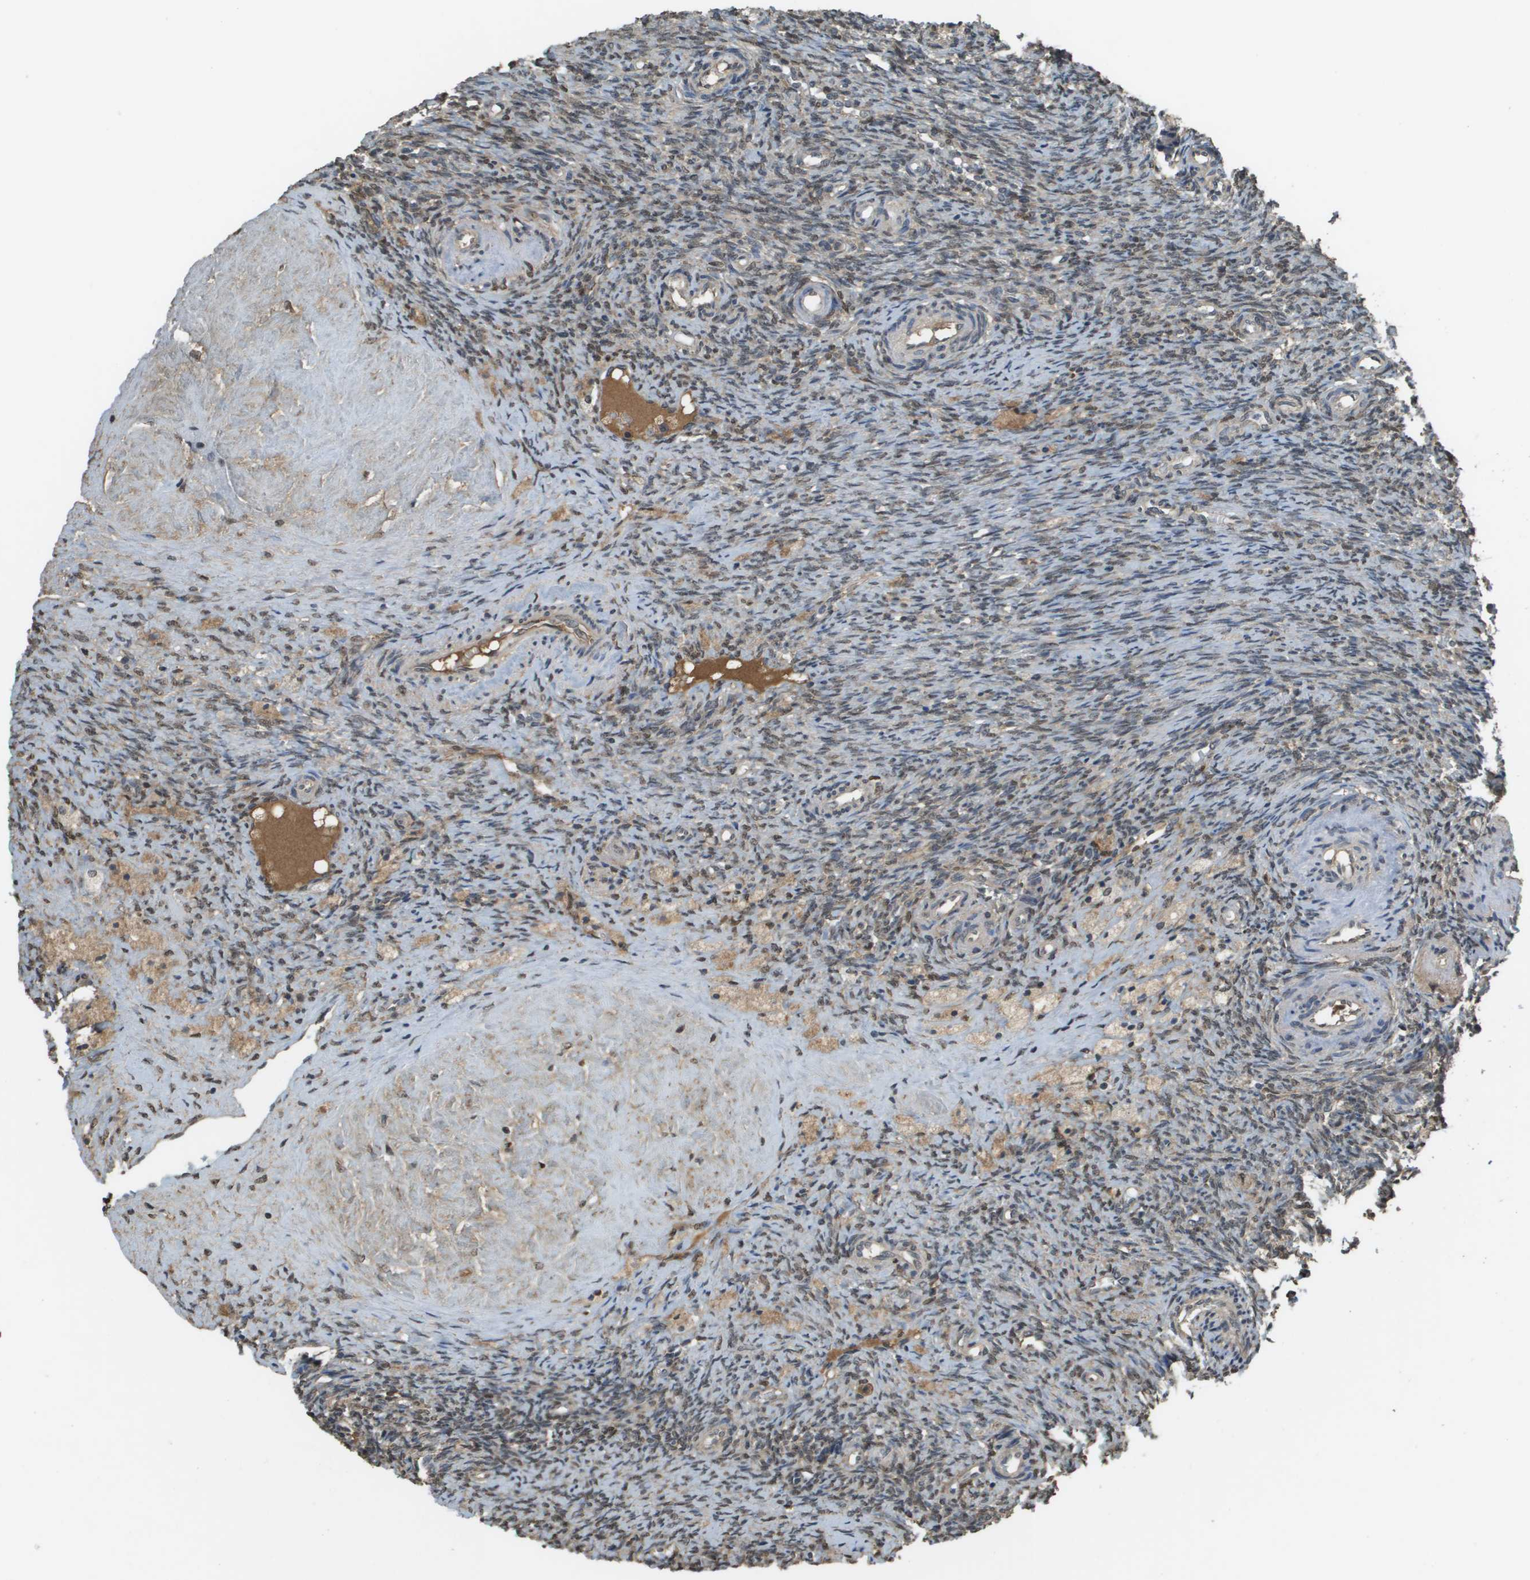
{"staining": {"intensity": "weak", "quantity": "25%-75%", "location": "cytoplasmic/membranous,nuclear"}, "tissue": "ovary", "cell_type": "Ovarian stroma cells", "image_type": "normal", "snomed": [{"axis": "morphology", "description": "Normal tissue, NOS"}, {"axis": "topography", "description": "Ovary"}], "caption": "Protein staining displays weak cytoplasmic/membranous,nuclear staining in approximately 25%-75% of ovarian stroma cells in benign ovary.", "gene": "NDRG2", "patient": {"sex": "female", "age": 41}}